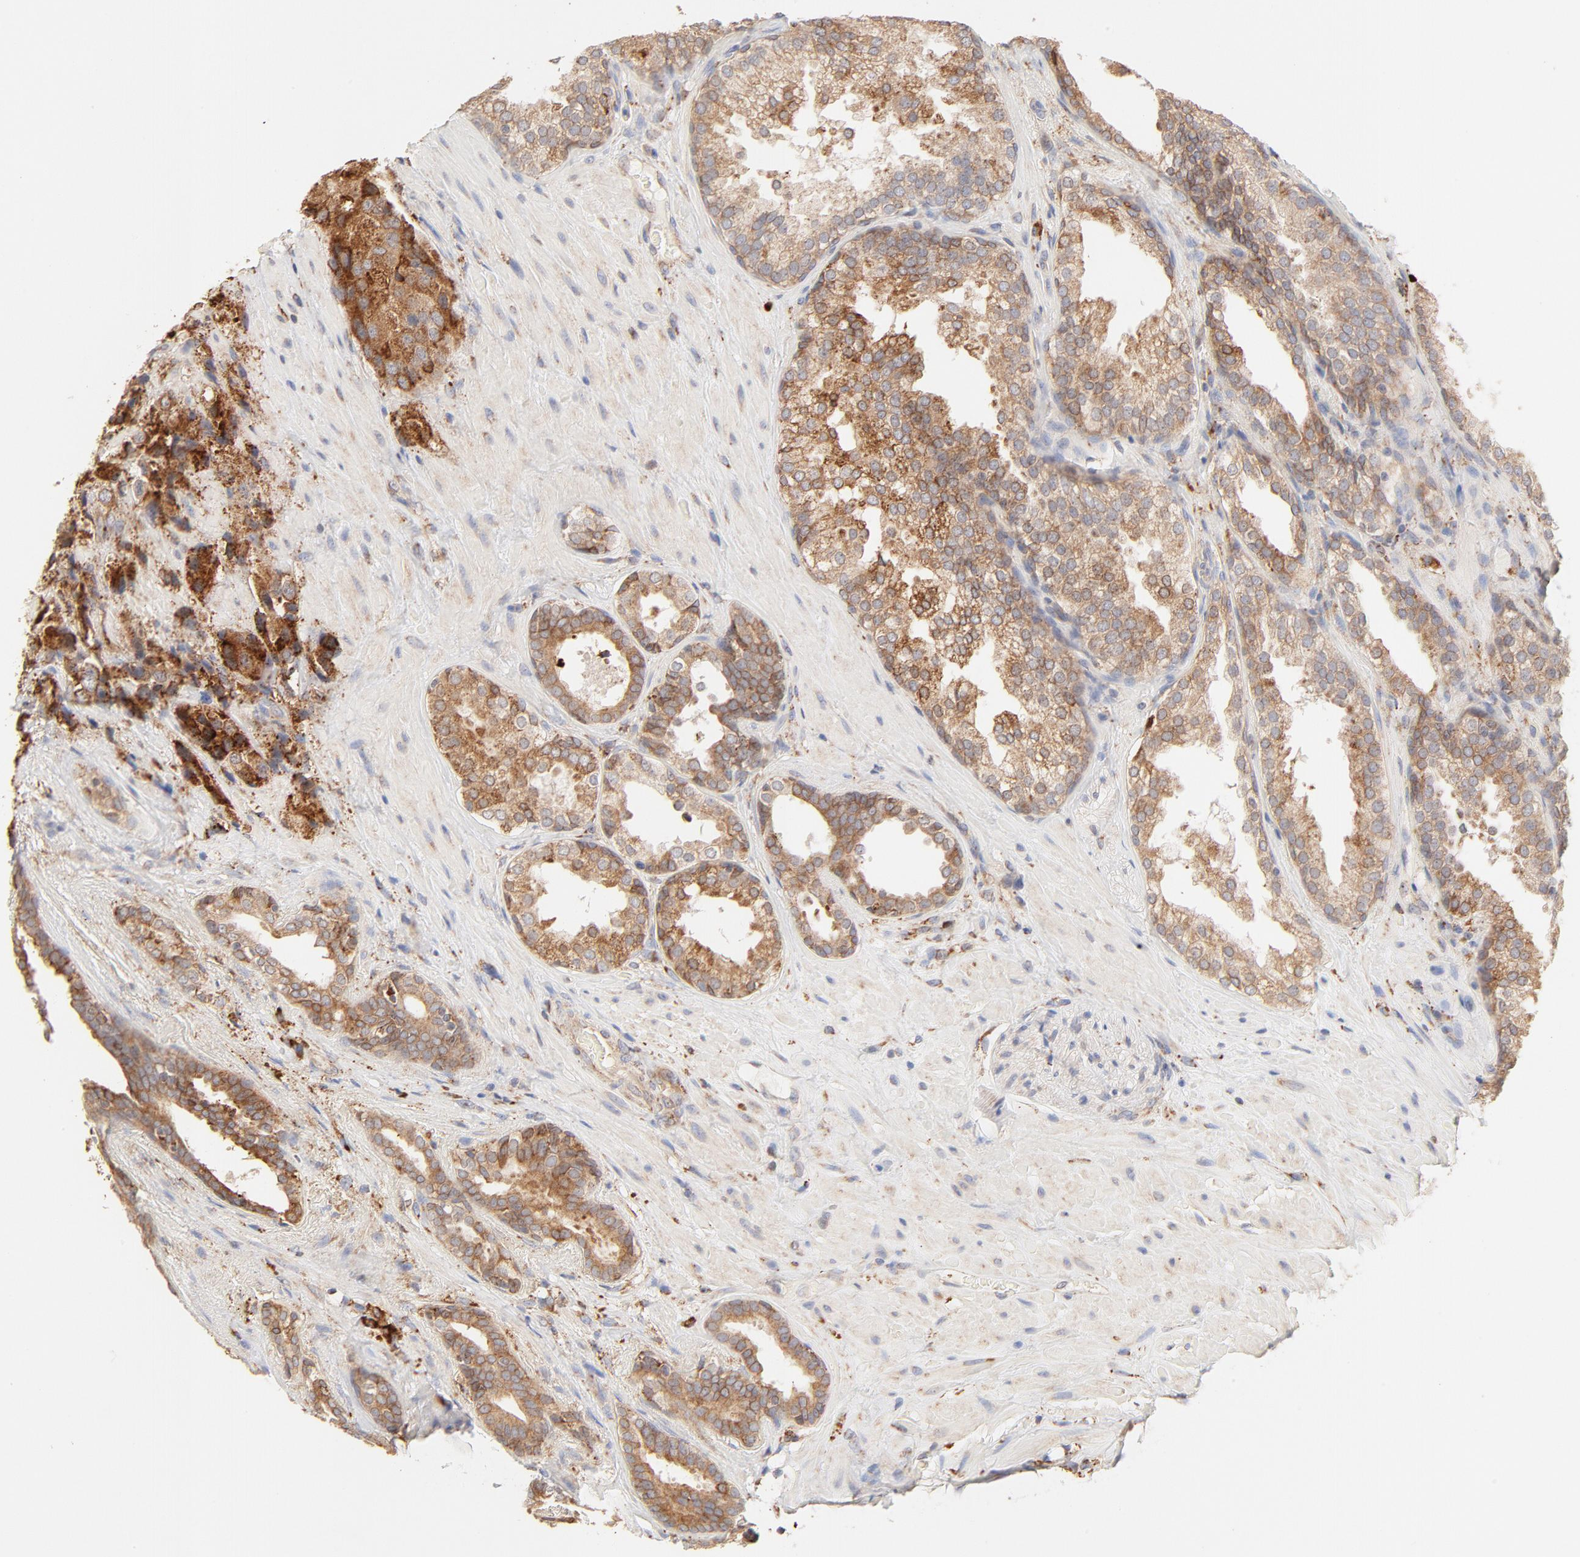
{"staining": {"intensity": "strong", "quantity": ">75%", "location": "cytoplasmic/membranous"}, "tissue": "prostate cancer", "cell_type": "Tumor cells", "image_type": "cancer", "snomed": [{"axis": "morphology", "description": "Adenocarcinoma, High grade"}, {"axis": "topography", "description": "Prostate"}], "caption": "Immunohistochemistry (DAB) staining of prostate cancer (high-grade adenocarcinoma) shows strong cytoplasmic/membranous protein expression in approximately >75% of tumor cells.", "gene": "PARP12", "patient": {"sex": "male", "age": 70}}